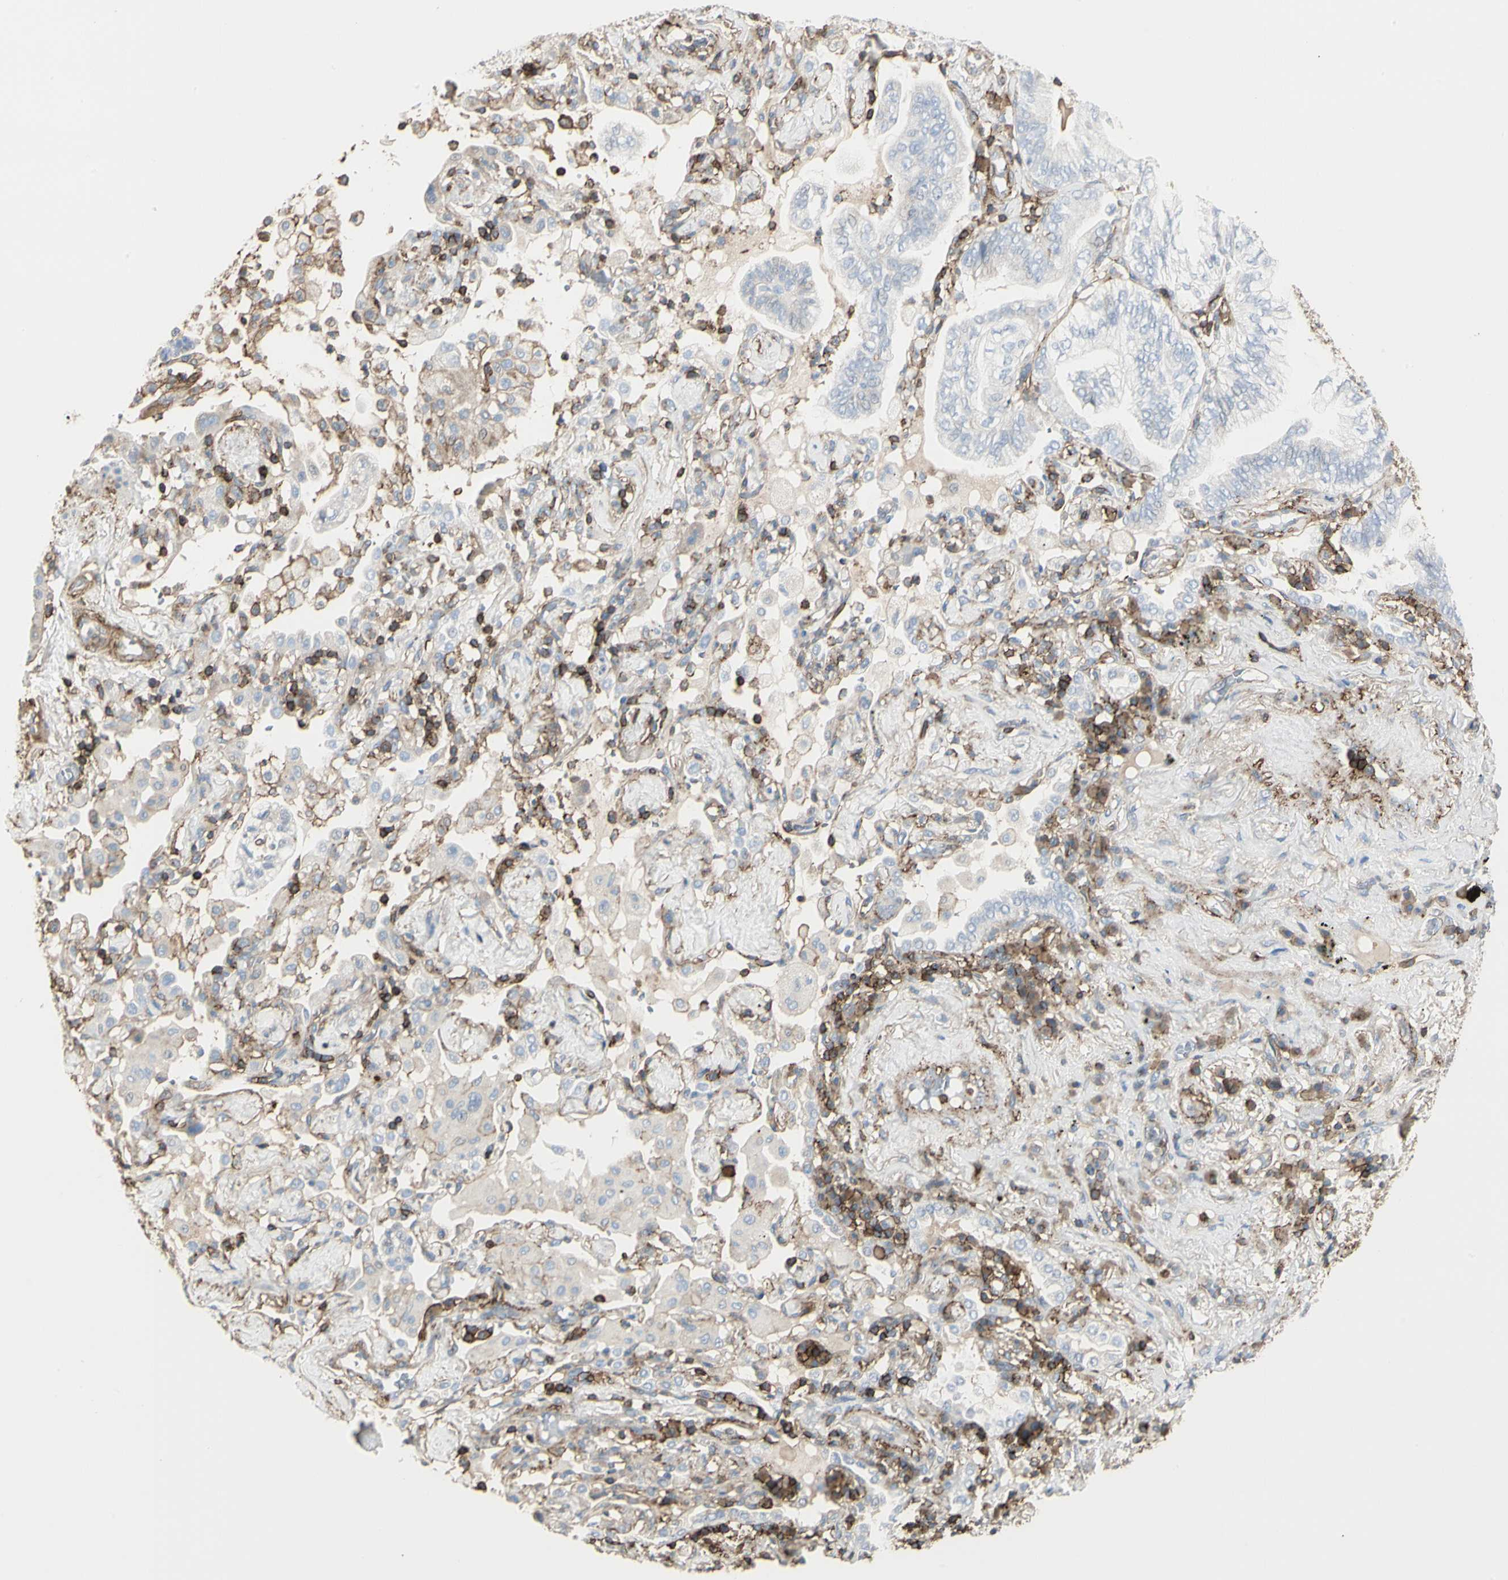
{"staining": {"intensity": "weak", "quantity": "<25%", "location": "cytoplasmic/membranous"}, "tissue": "lung cancer", "cell_type": "Tumor cells", "image_type": "cancer", "snomed": [{"axis": "morphology", "description": "Normal tissue, NOS"}, {"axis": "morphology", "description": "Adenocarcinoma, NOS"}, {"axis": "topography", "description": "Bronchus"}, {"axis": "topography", "description": "Lung"}], "caption": "IHC of adenocarcinoma (lung) exhibits no staining in tumor cells.", "gene": "CLEC2B", "patient": {"sex": "female", "age": 70}}